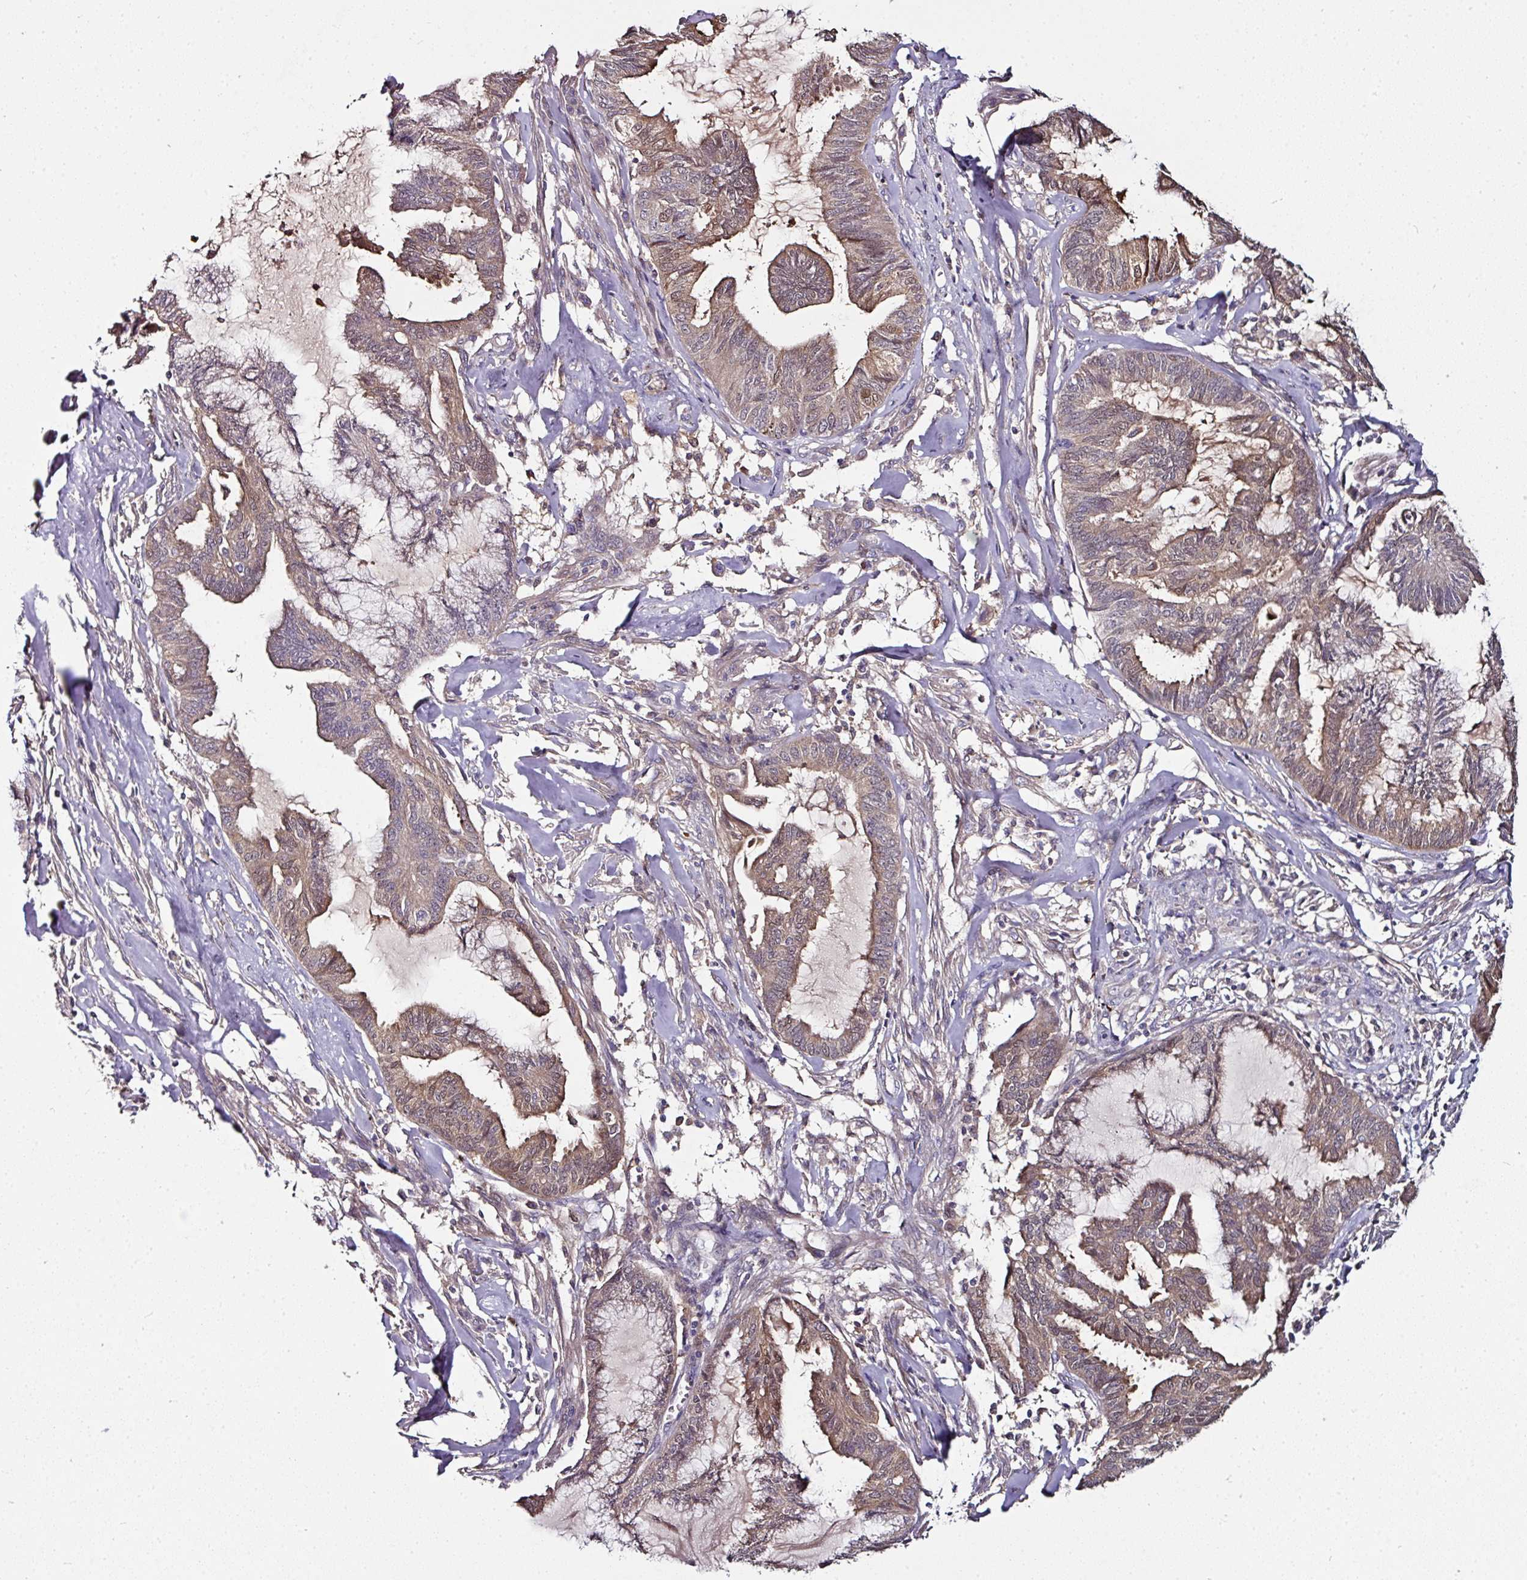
{"staining": {"intensity": "weak", "quantity": "25%-75%", "location": "cytoplasmic/membranous"}, "tissue": "endometrial cancer", "cell_type": "Tumor cells", "image_type": "cancer", "snomed": [{"axis": "morphology", "description": "Adenocarcinoma, NOS"}, {"axis": "topography", "description": "Endometrium"}], "caption": "Human endometrial adenocarcinoma stained for a protein (brown) exhibits weak cytoplasmic/membranous positive staining in approximately 25%-75% of tumor cells.", "gene": "CTDSP2", "patient": {"sex": "female", "age": 86}}